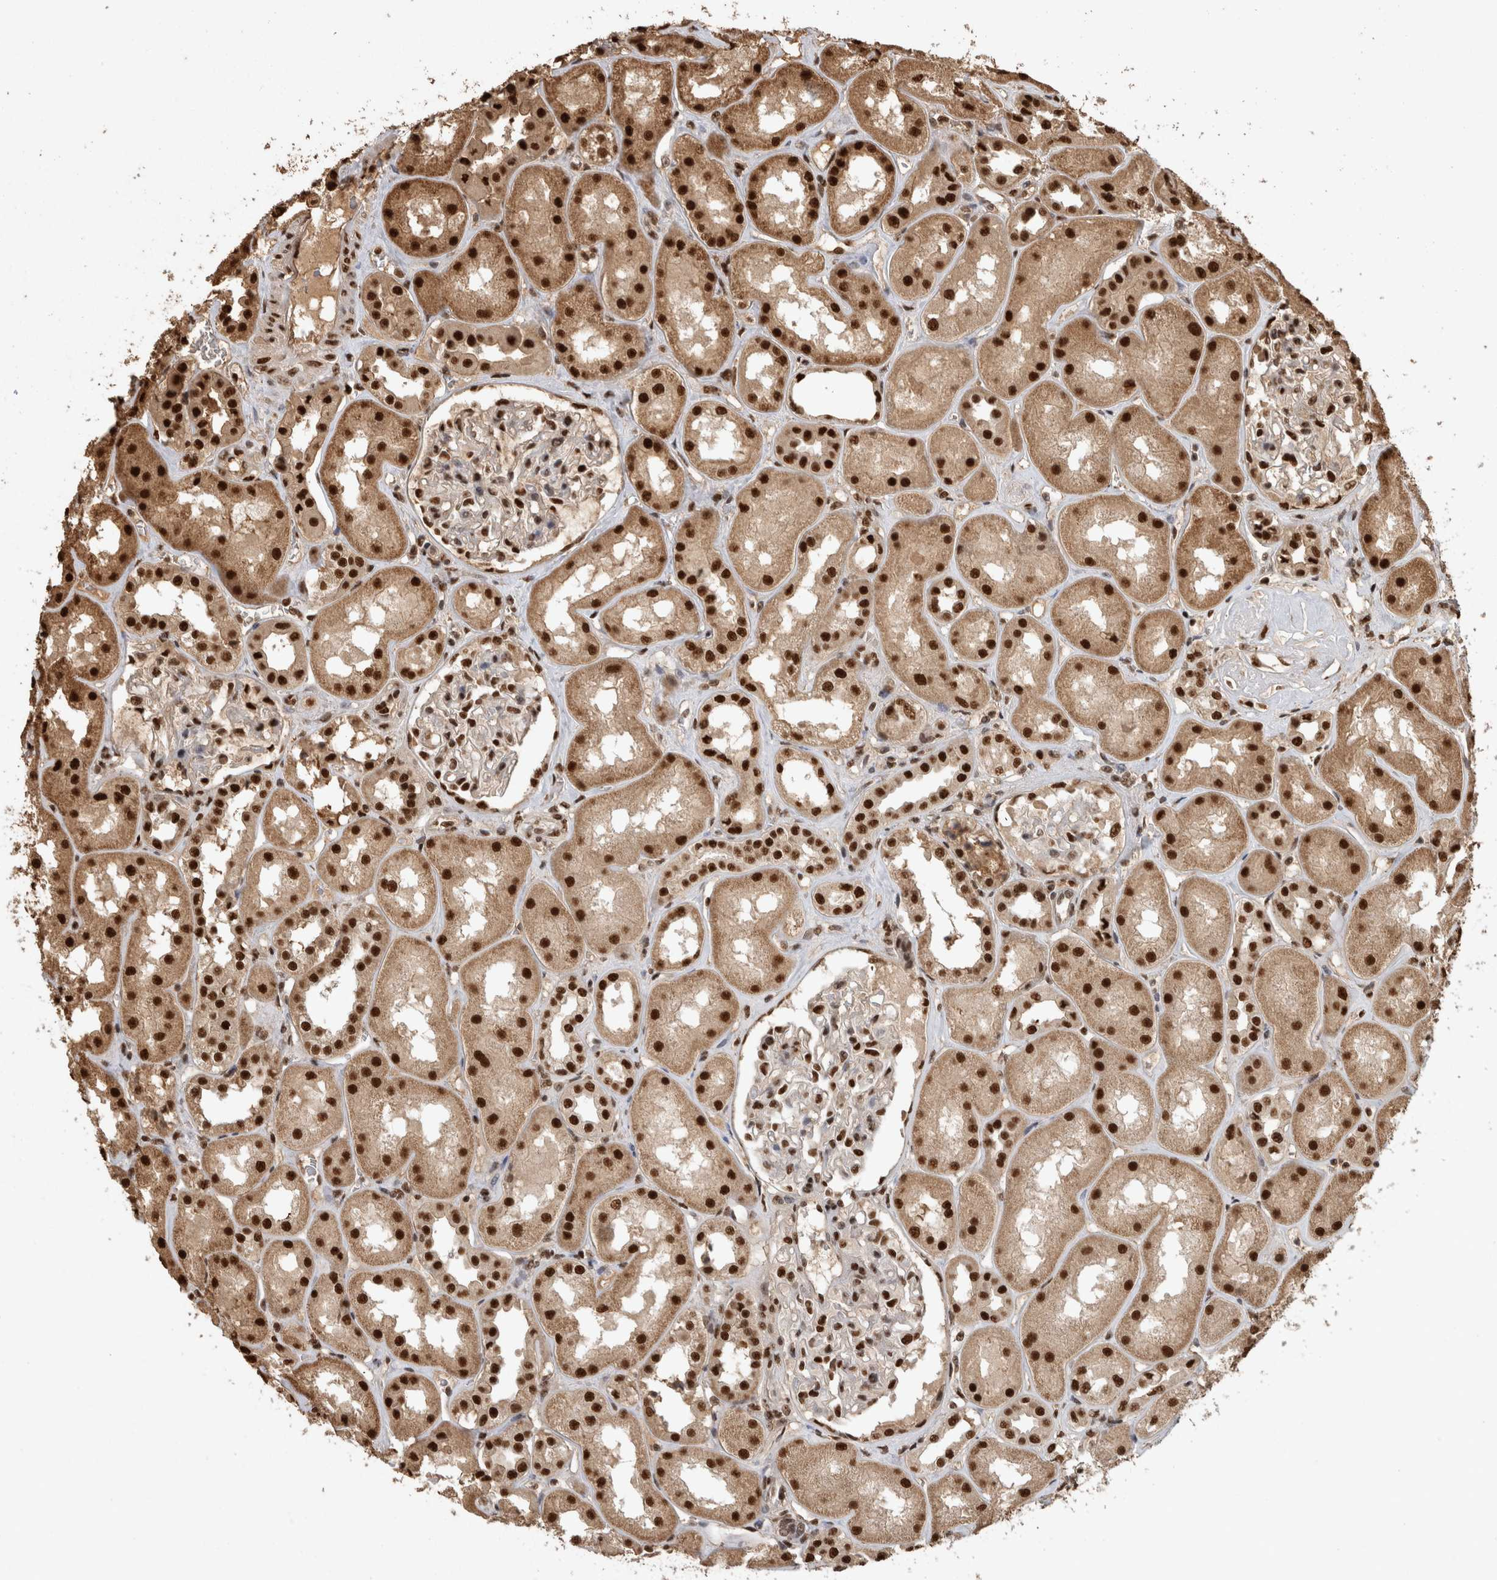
{"staining": {"intensity": "strong", "quantity": ">75%", "location": "nuclear"}, "tissue": "kidney", "cell_type": "Cells in glomeruli", "image_type": "normal", "snomed": [{"axis": "morphology", "description": "Normal tissue, NOS"}, {"axis": "topography", "description": "Kidney"}], "caption": "About >75% of cells in glomeruli in benign human kidney show strong nuclear protein staining as visualized by brown immunohistochemical staining.", "gene": "RAD50", "patient": {"sex": "male", "age": 70}}